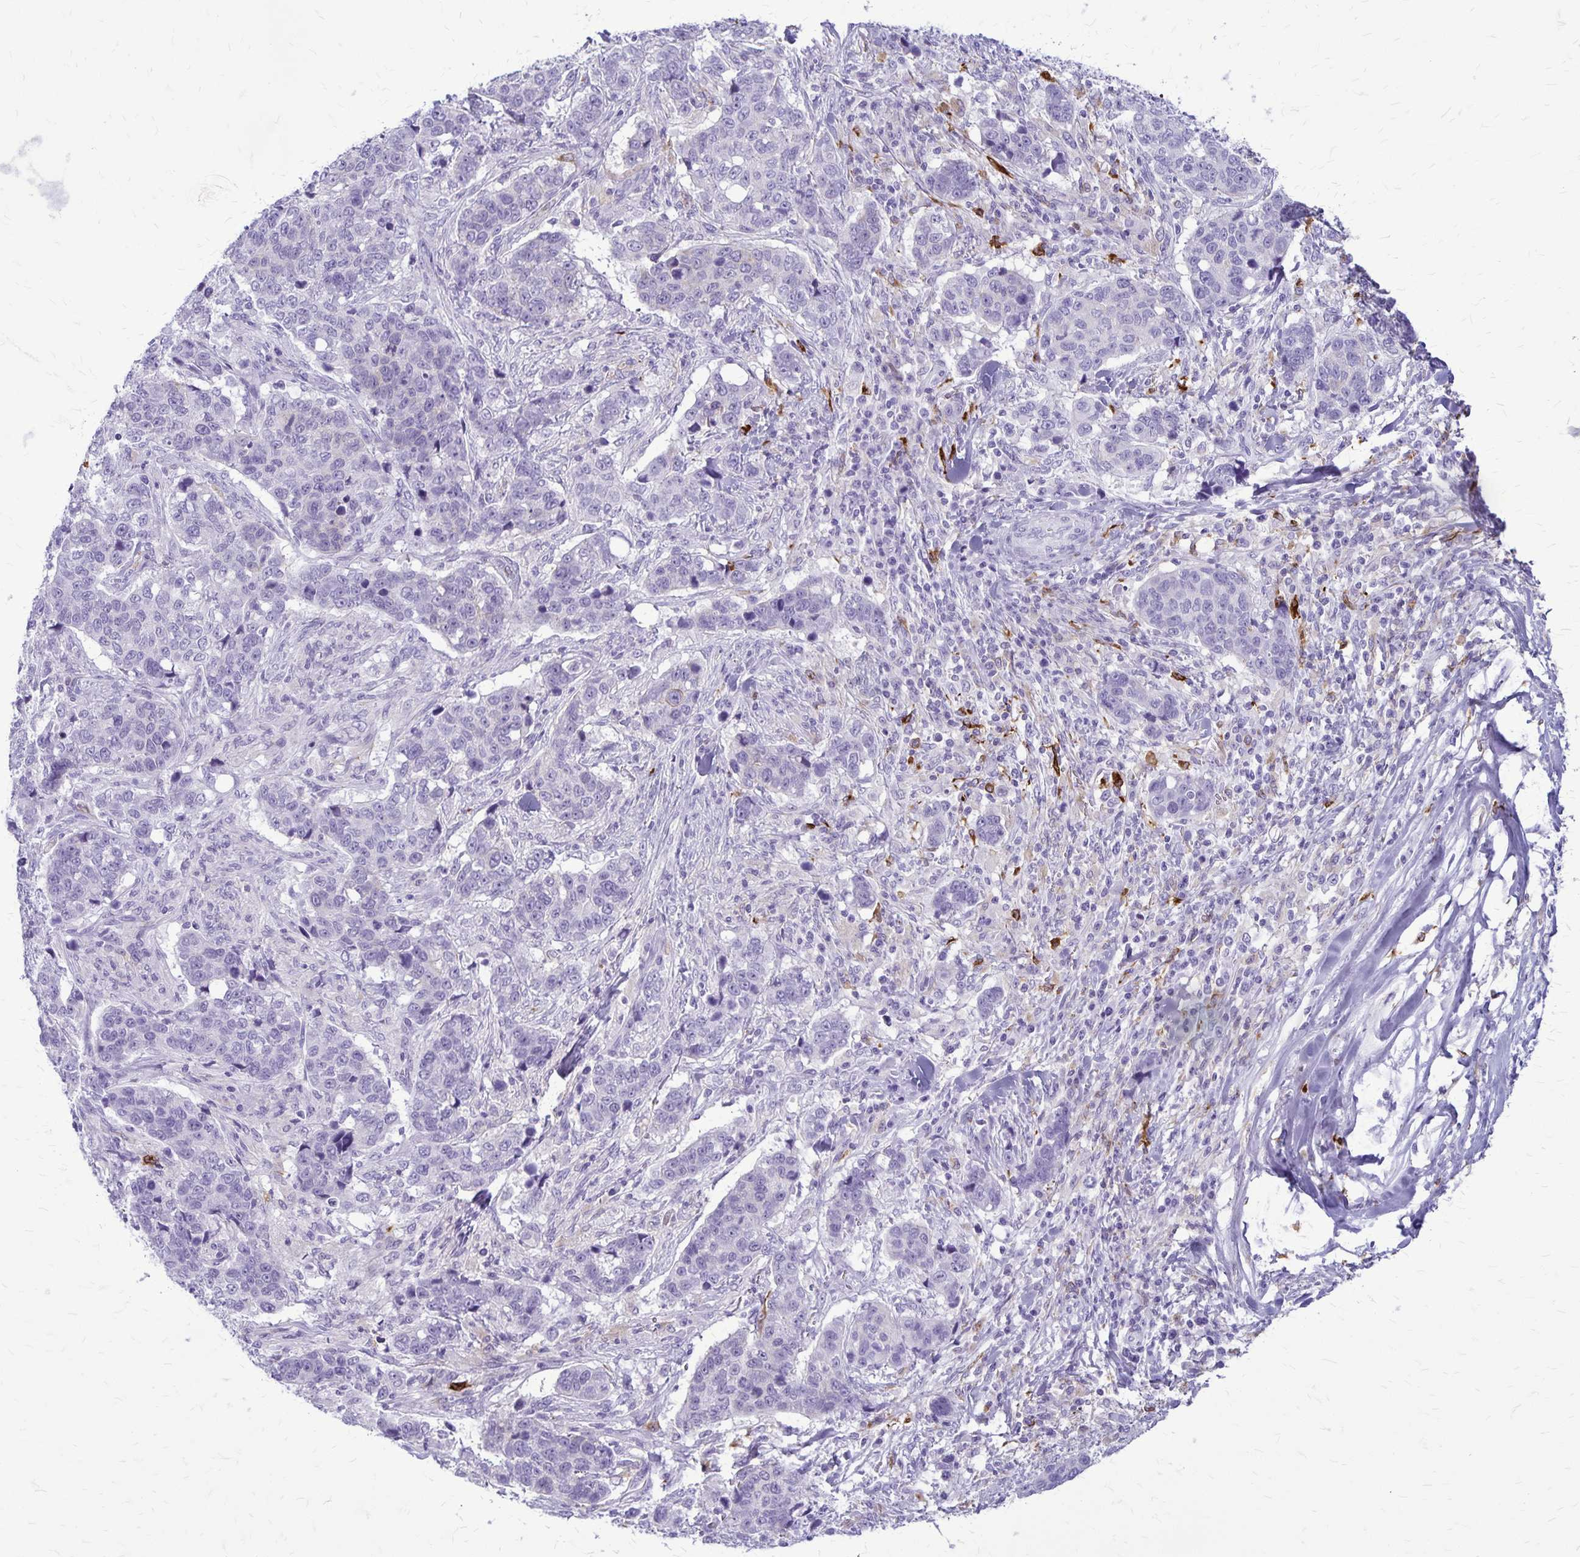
{"staining": {"intensity": "negative", "quantity": "none", "location": "none"}, "tissue": "lung cancer", "cell_type": "Tumor cells", "image_type": "cancer", "snomed": [{"axis": "morphology", "description": "Squamous cell carcinoma, NOS"}, {"axis": "topography", "description": "Lymph node"}, {"axis": "topography", "description": "Lung"}], "caption": "Tumor cells are negative for brown protein staining in lung cancer (squamous cell carcinoma). (DAB (3,3'-diaminobenzidine) IHC with hematoxylin counter stain).", "gene": "RTN1", "patient": {"sex": "male", "age": 61}}